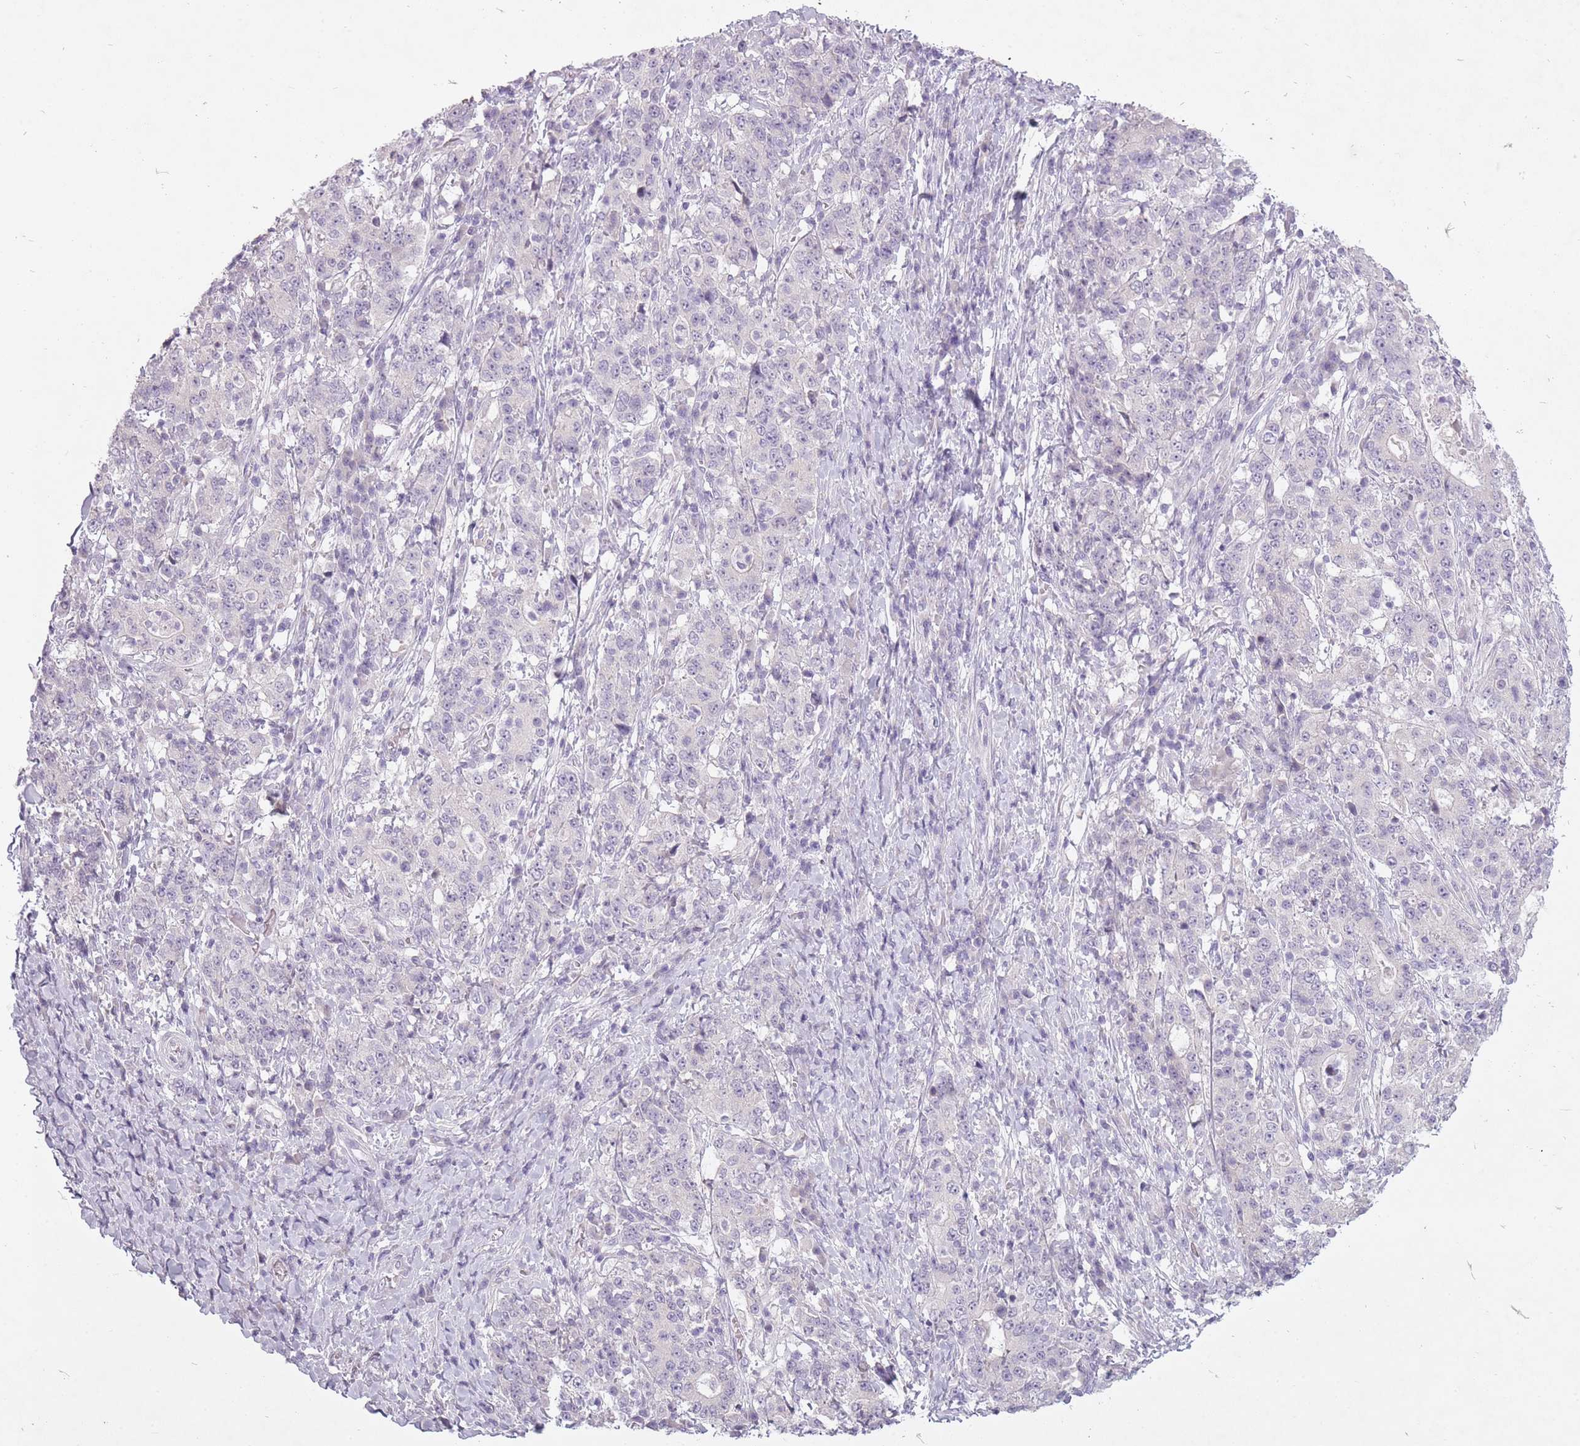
{"staining": {"intensity": "negative", "quantity": "none", "location": "none"}, "tissue": "stomach cancer", "cell_type": "Tumor cells", "image_type": "cancer", "snomed": [{"axis": "morphology", "description": "Normal tissue, NOS"}, {"axis": "morphology", "description": "Adenocarcinoma, NOS"}, {"axis": "topography", "description": "Stomach, upper"}, {"axis": "topography", "description": "Stomach"}], "caption": "A photomicrograph of human stomach cancer (adenocarcinoma) is negative for staining in tumor cells.", "gene": "FAM43B", "patient": {"sex": "male", "age": 59}}